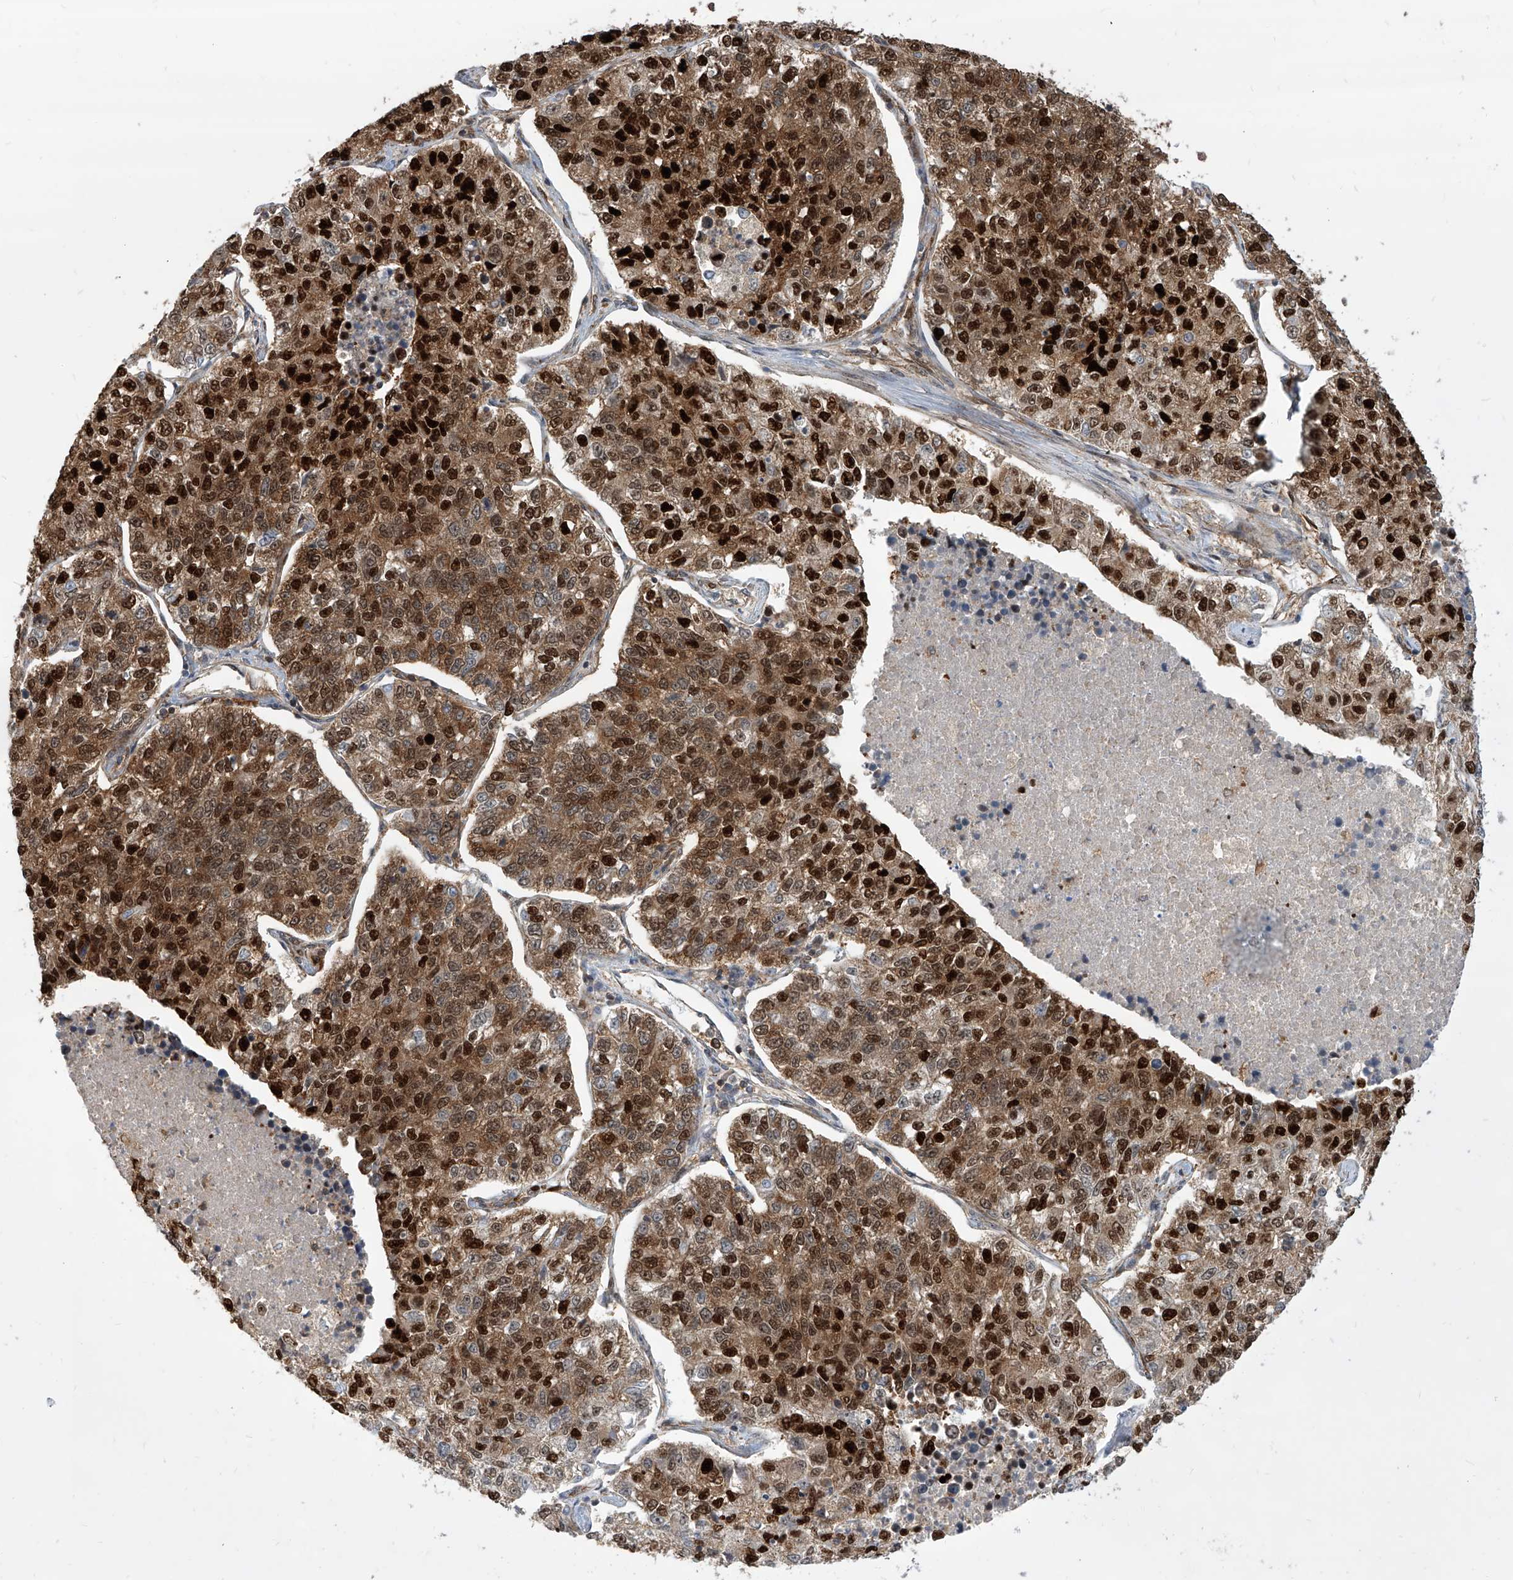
{"staining": {"intensity": "strong", "quantity": ">75%", "location": "cytoplasmic/membranous,nuclear"}, "tissue": "lung cancer", "cell_type": "Tumor cells", "image_type": "cancer", "snomed": [{"axis": "morphology", "description": "Adenocarcinoma, NOS"}, {"axis": "topography", "description": "Lung"}], "caption": "The immunohistochemical stain labels strong cytoplasmic/membranous and nuclear staining in tumor cells of lung adenocarcinoma tissue.", "gene": "MAGED2", "patient": {"sex": "male", "age": 49}}